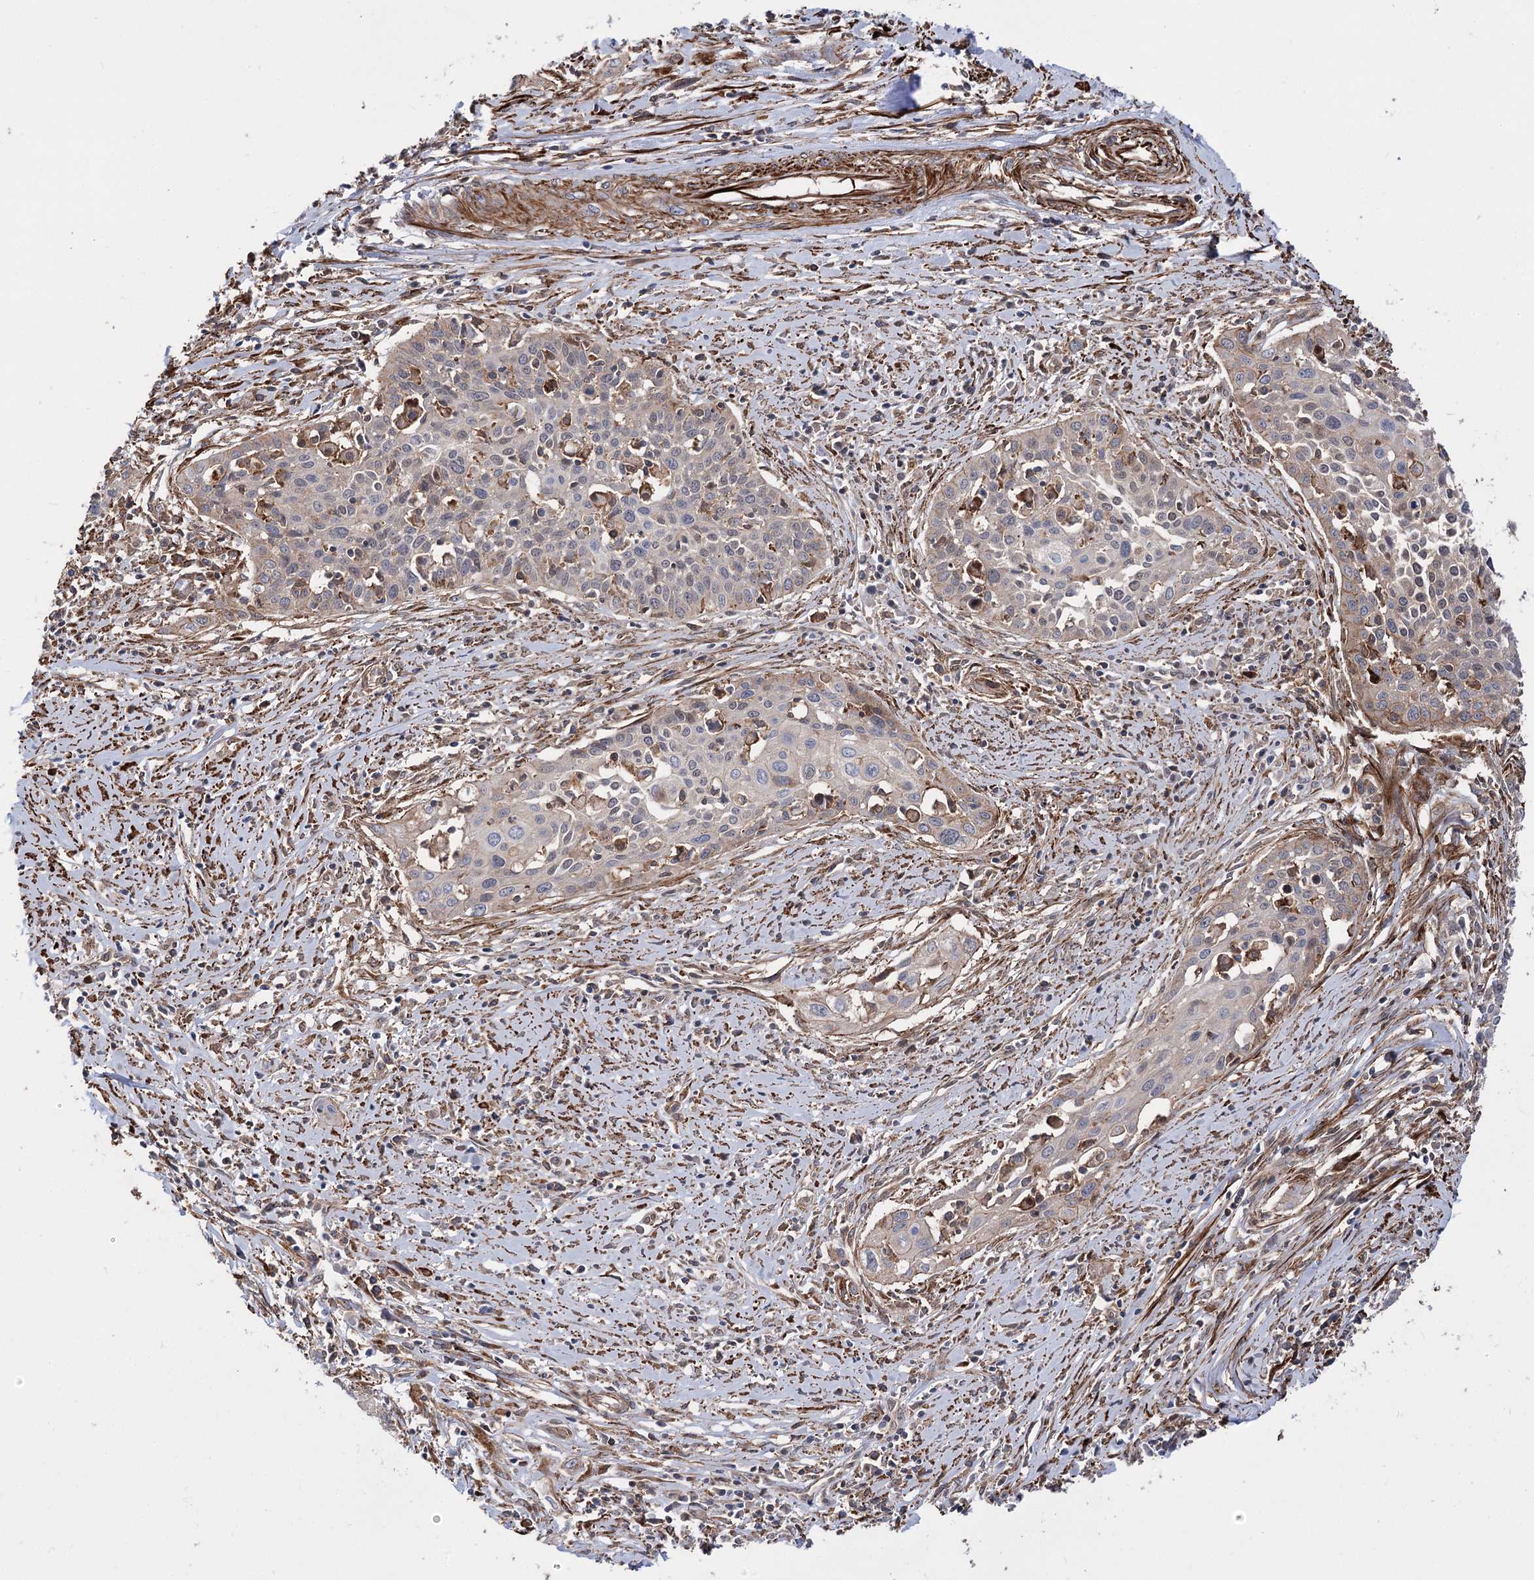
{"staining": {"intensity": "negative", "quantity": "none", "location": "none"}, "tissue": "cervical cancer", "cell_type": "Tumor cells", "image_type": "cancer", "snomed": [{"axis": "morphology", "description": "Squamous cell carcinoma, NOS"}, {"axis": "topography", "description": "Cervix"}], "caption": "Cervical cancer was stained to show a protein in brown. There is no significant staining in tumor cells.", "gene": "DPP3", "patient": {"sex": "female", "age": 34}}